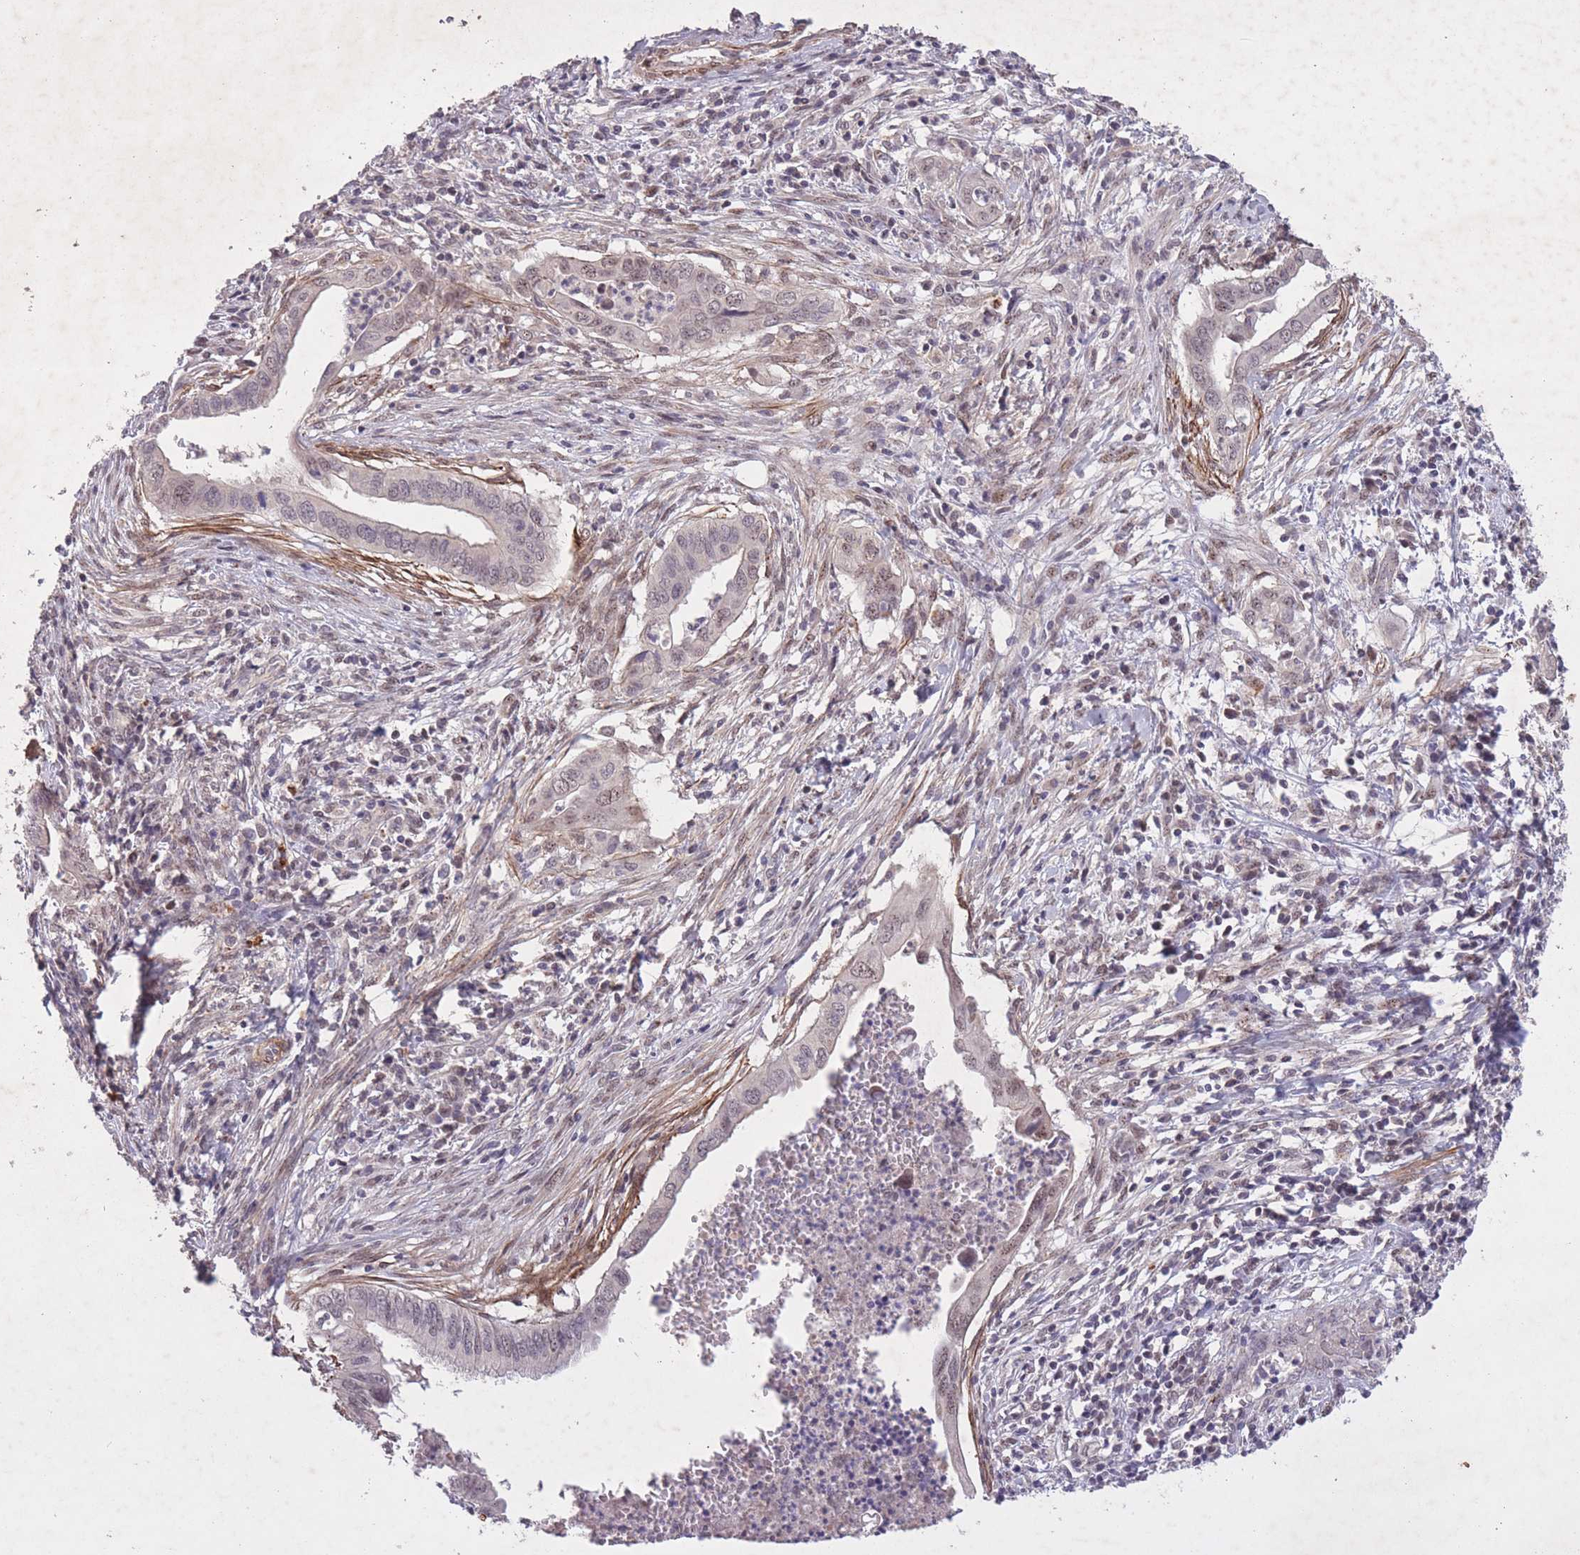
{"staining": {"intensity": "weak", "quantity": "<25%", "location": "nuclear"}, "tissue": "cervical cancer", "cell_type": "Tumor cells", "image_type": "cancer", "snomed": [{"axis": "morphology", "description": "Adenocarcinoma, NOS"}, {"axis": "topography", "description": "Cervix"}], "caption": "There is no significant staining in tumor cells of cervical adenocarcinoma. (Immunohistochemistry, brightfield microscopy, high magnification).", "gene": "CBX6", "patient": {"sex": "female", "age": 42}}